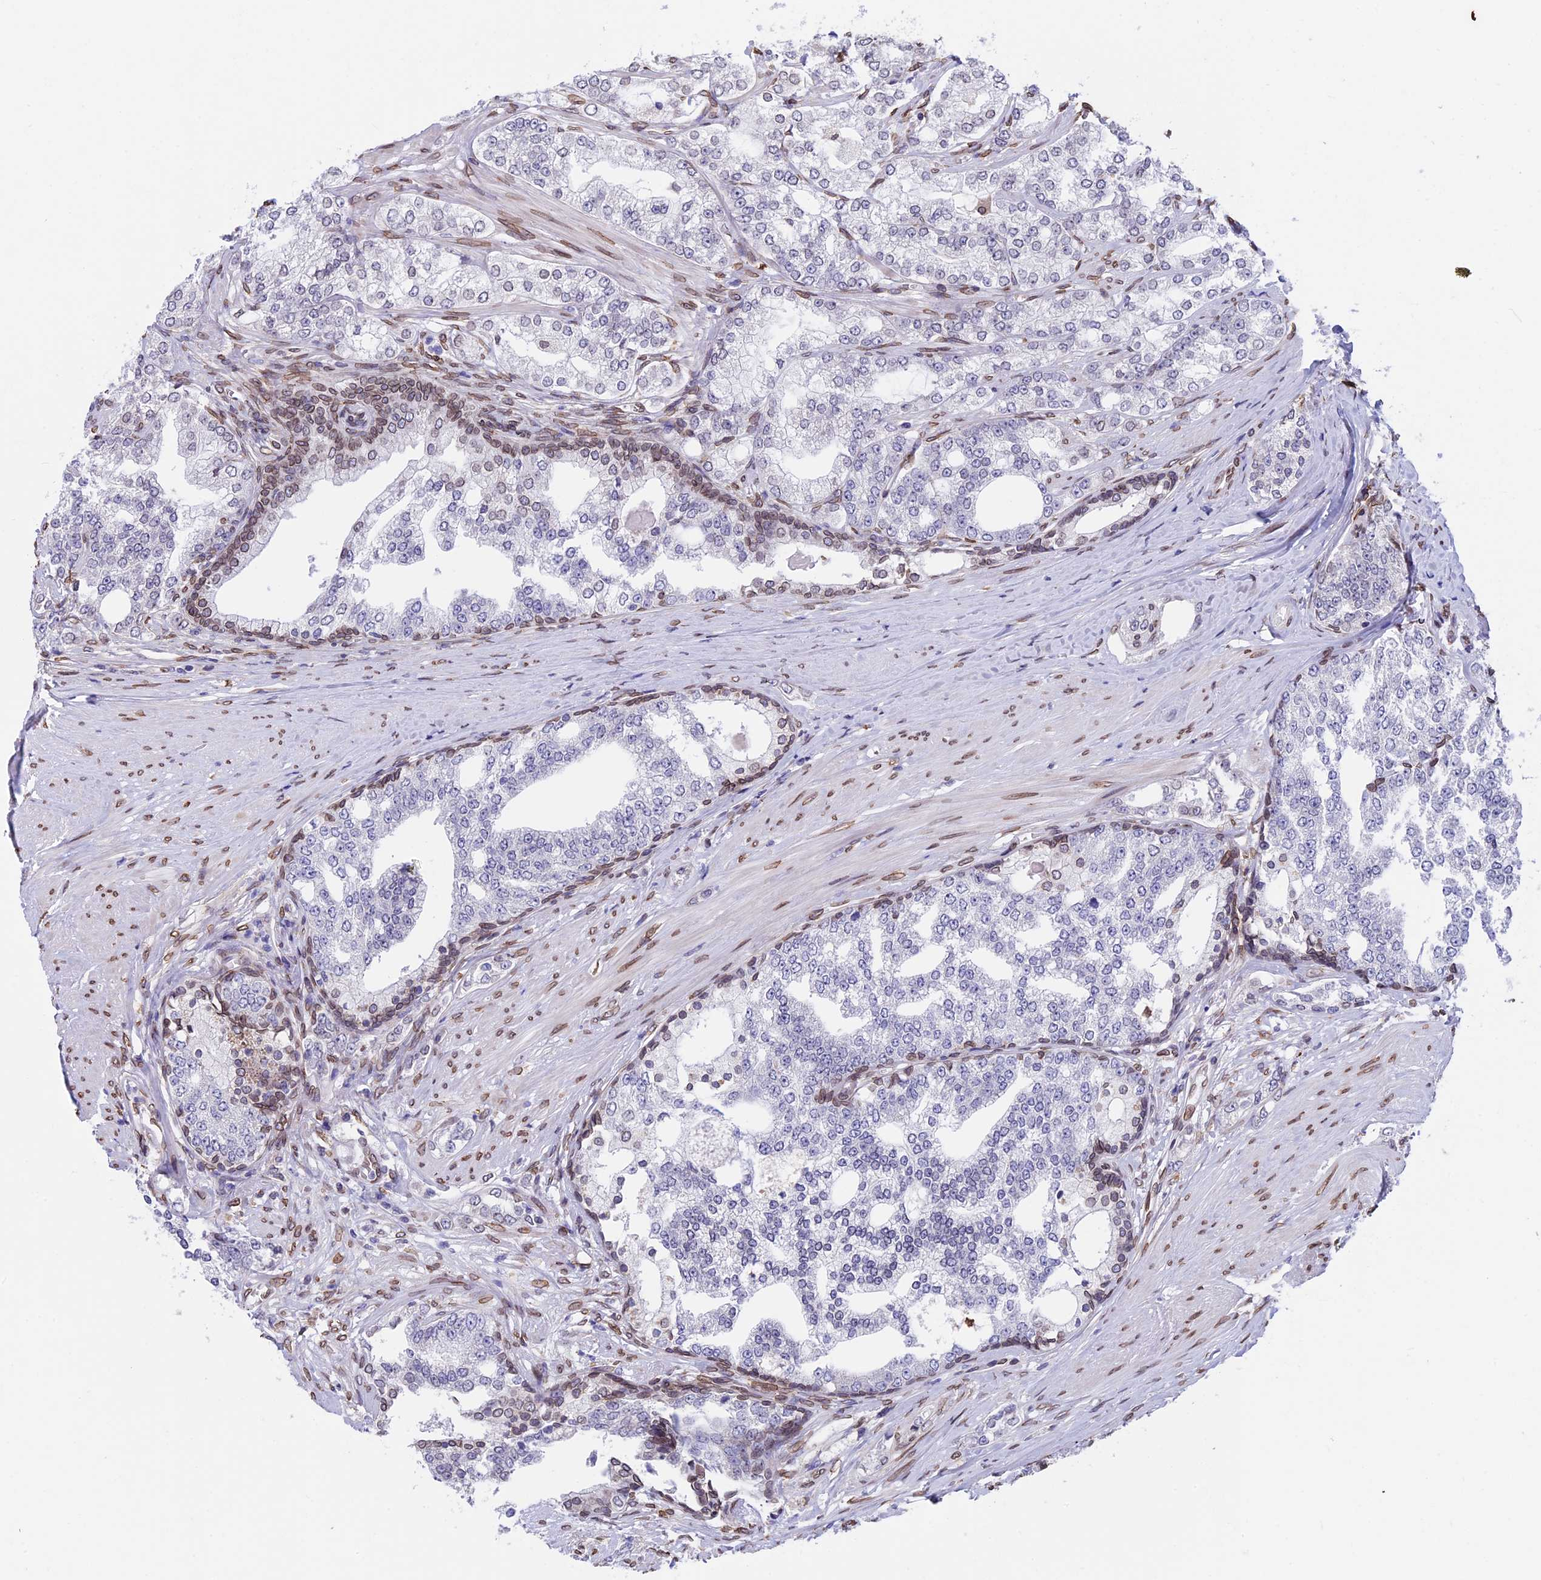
{"staining": {"intensity": "negative", "quantity": "none", "location": "none"}, "tissue": "prostate cancer", "cell_type": "Tumor cells", "image_type": "cancer", "snomed": [{"axis": "morphology", "description": "Adenocarcinoma, High grade"}, {"axis": "topography", "description": "Prostate"}], "caption": "Immunohistochemistry image of neoplastic tissue: prostate cancer (adenocarcinoma (high-grade)) stained with DAB demonstrates no significant protein expression in tumor cells. The staining was performed using DAB to visualize the protein expression in brown, while the nuclei were stained in blue with hematoxylin (Magnification: 20x).", "gene": "TMPRSS7", "patient": {"sex": "male", "age": 64}}